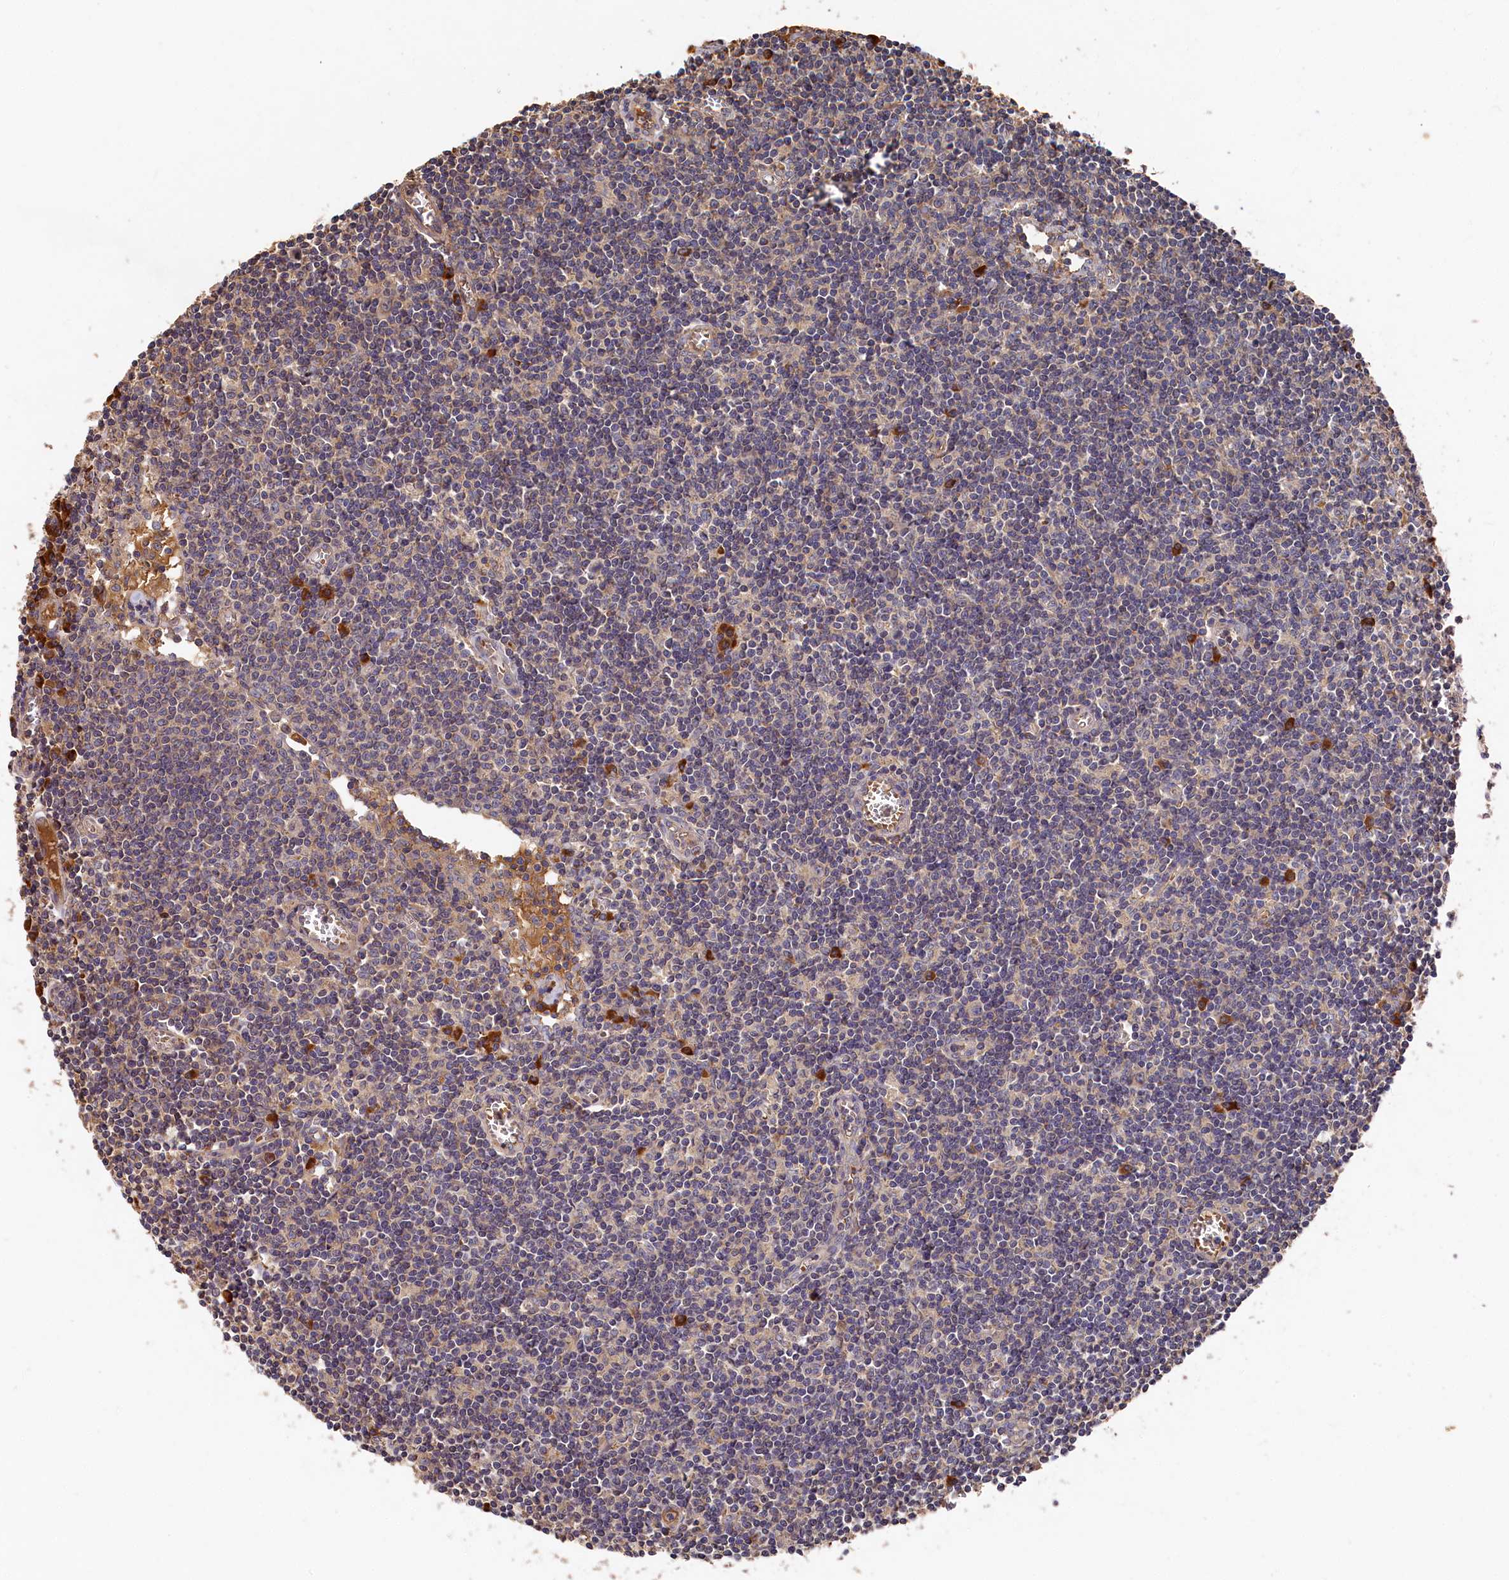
{"staining": {"intensity": "negative", "quantity": "none", "location": "none"}, "tissue": "lymph node", "cell_type": "Germinal center cells", "image_type": "normal", "snomed": [{"axis": "morphology", "description": "Normal tissue, NOS"}, {"axis": "topography", "description": "Lymph node"}], "caption": "IHC photomicrograph of unremarkable lymph node: lymph node stained with DAB shows no significant protein positivity in germinal center cells. Brightfield microscopy of IHC stained with DAB (brown) and hematoxylin (blue), captured at high magnification.", "gene": "DHRS11", "patient": {"sex": "female", "age": 55}}